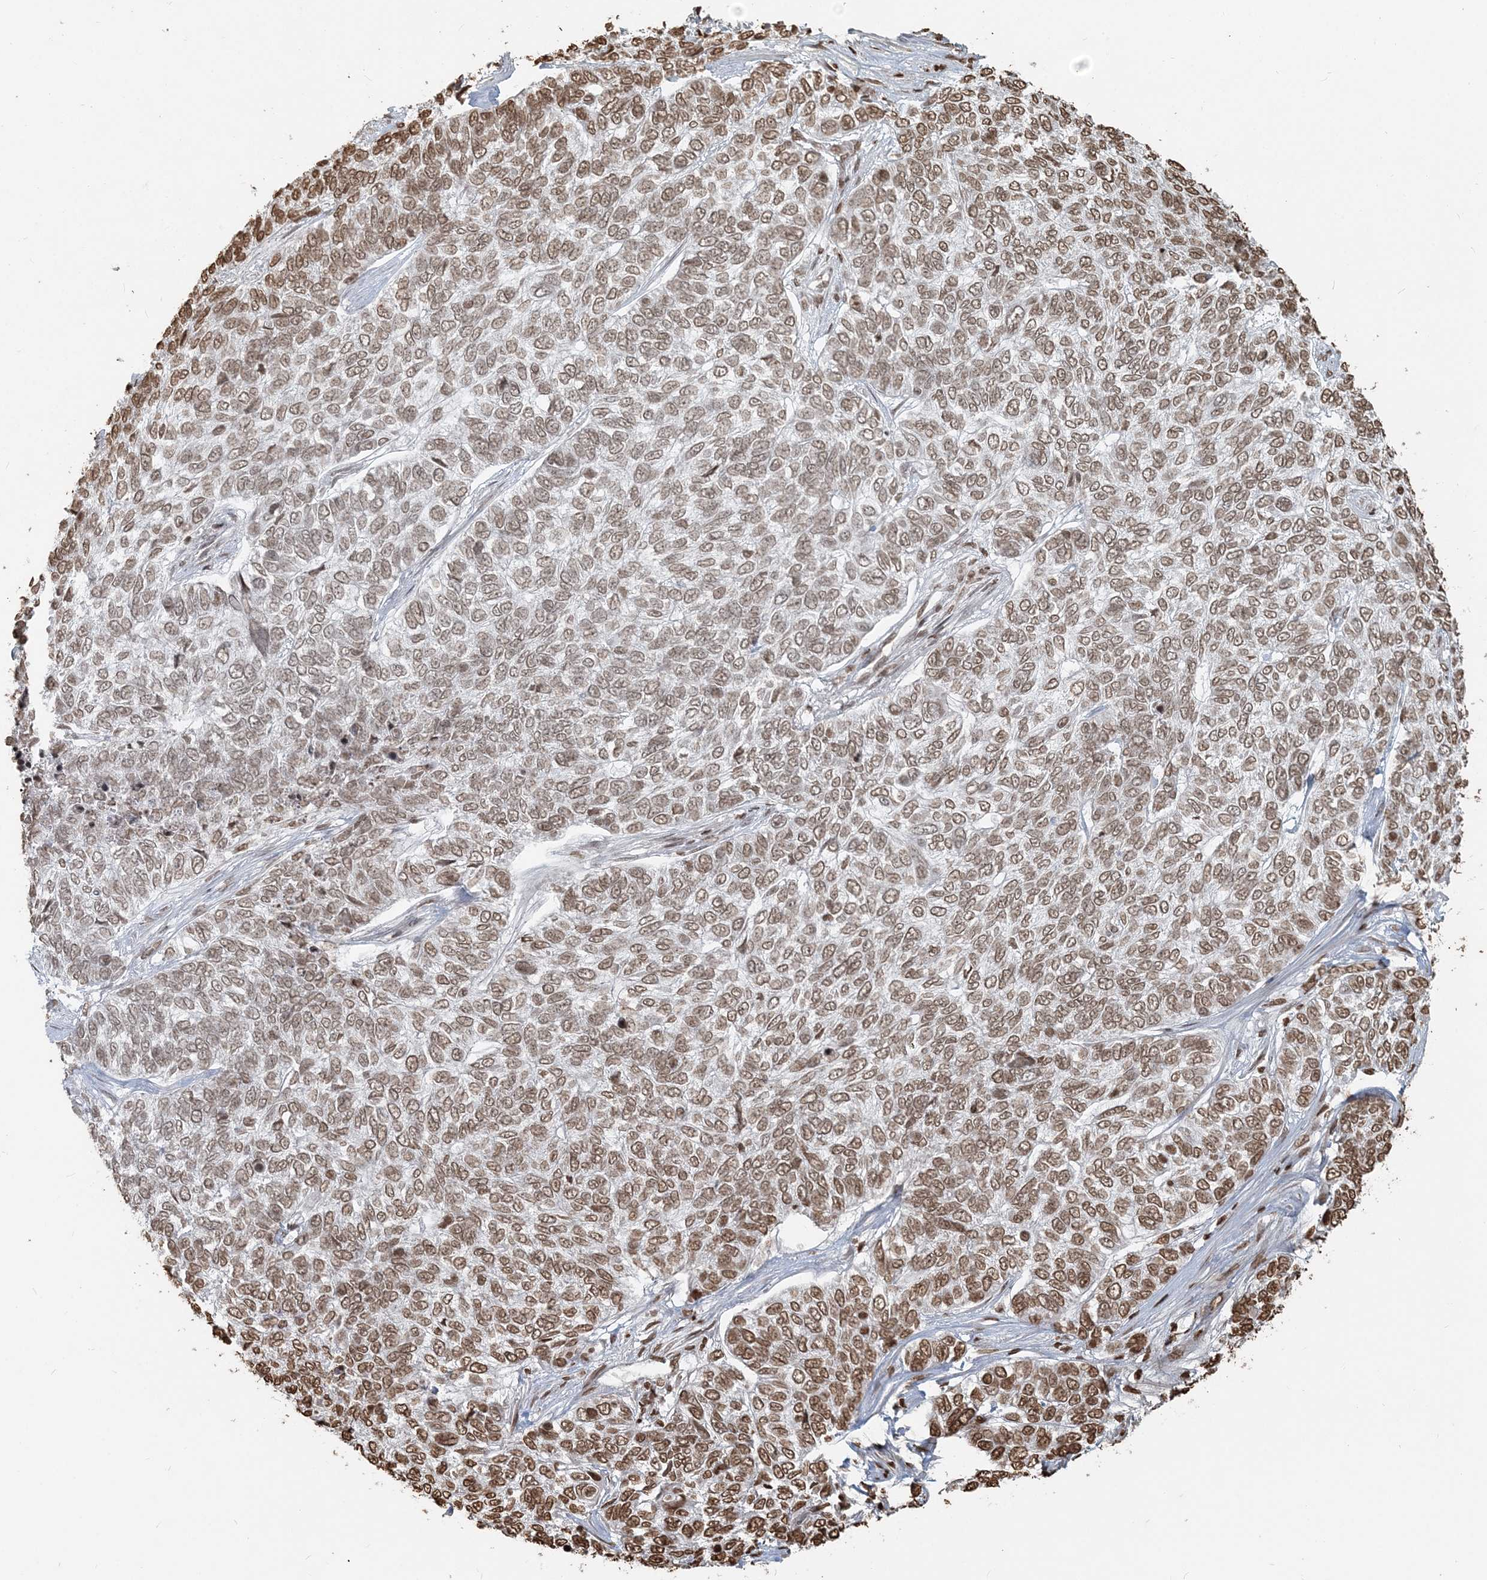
{"staining": {"intensity": "moderate", "quantity": ">75%", "location": "nuclear"}, "tissue": "skin cancer", "cell_type": "Tumor cells", "image_type": "cancer", "snomed": [{"axis": "morphology", "description": "Basal cell carcinoma"}, {"axis": "topography", "description": "Skin"}], "caption": "The image displays immunohistochemical staining of skin cancer. There is moderate nuclear staining is identified in about >75% of tumor cells.", "gene": "H3-3B", "patient": {"sex": "female", "age": 65}}